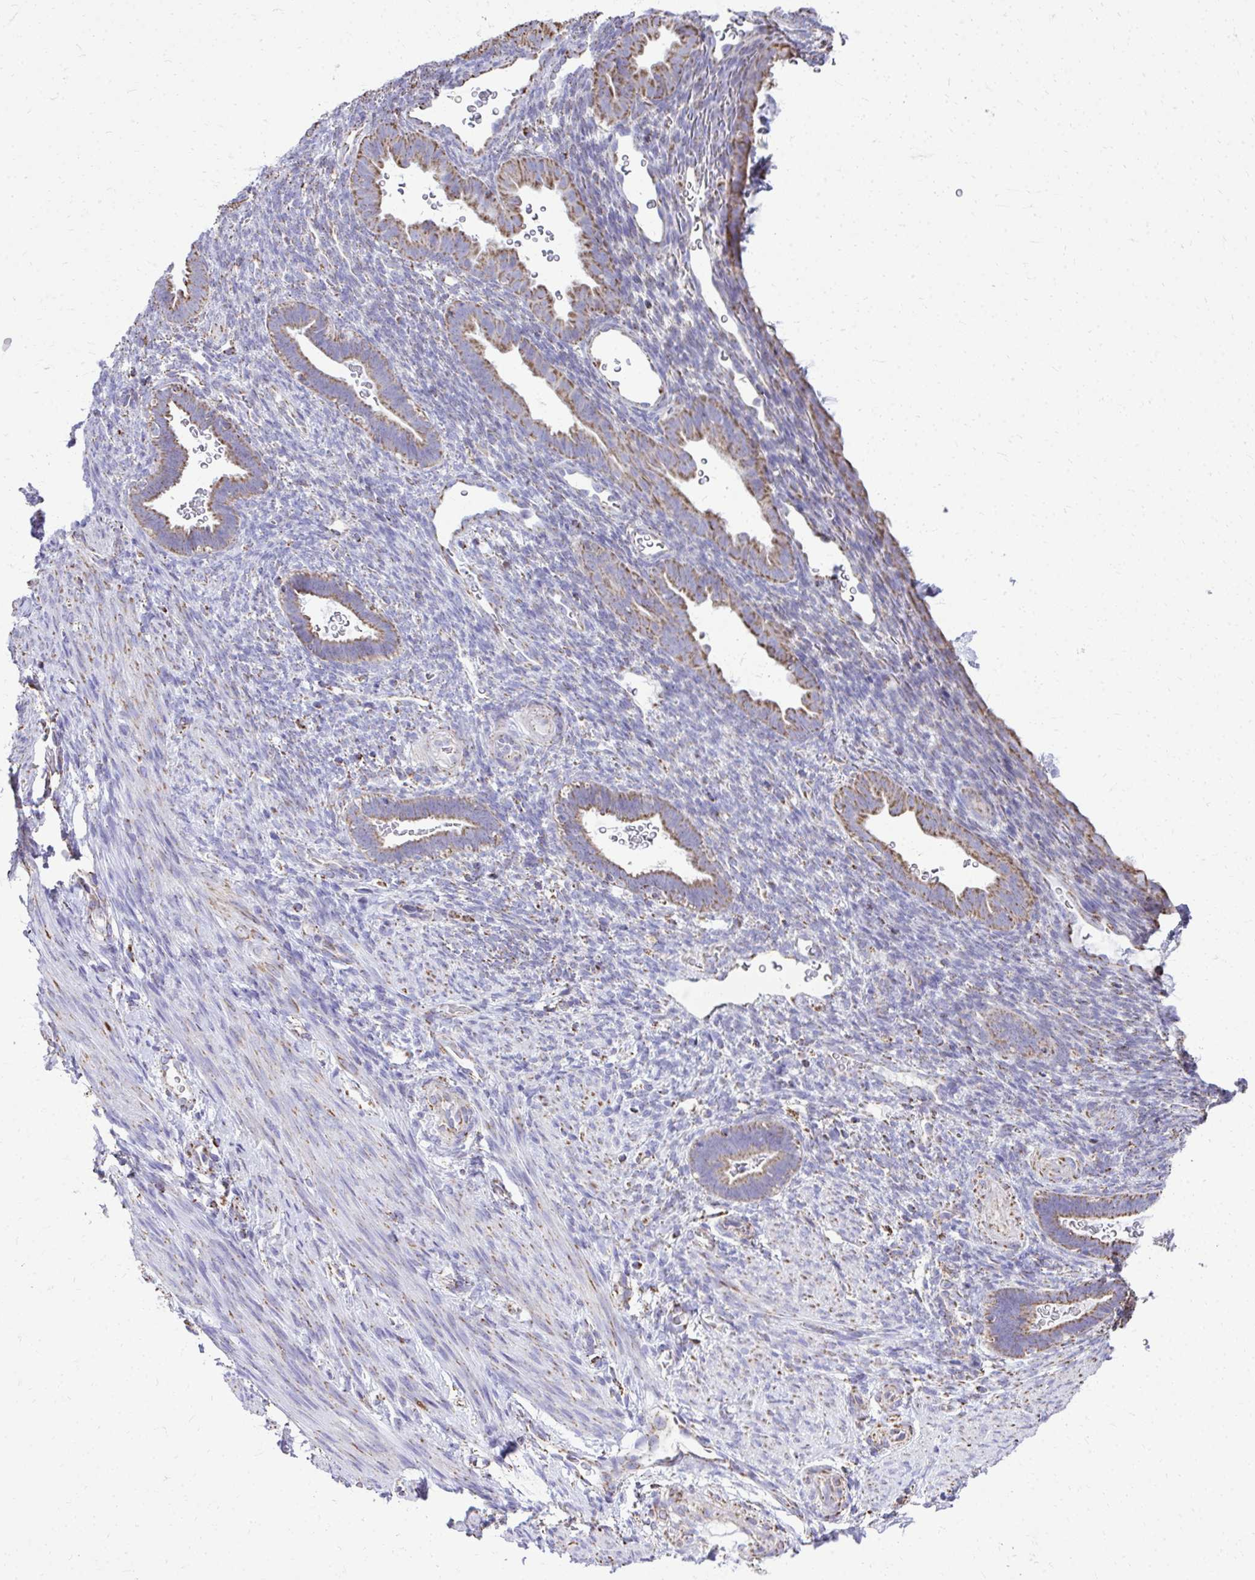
{"staining": {"intensity": "negative", "quantity": "none", "location": "none"}, "tissue": "endometrium", "cell_type": "Cells in endometrial stroma", "image_type": "normal", "snomed": [{"axis": "morphology", "description": "Normal tissue, NOS"}, {"axis": "topography", "description": "Endometrium"}], "caption": "A micrograph of human endometrium is negative for staining in cells in endometrial stroma. The staining was performed using DAB to visualize the protein expression in brown, while the nuclei were stained in blue with hematoxylin (Magnification: 20x).", "gene": "MPZL2", "patient": {"sex": "female", "age": 34}}